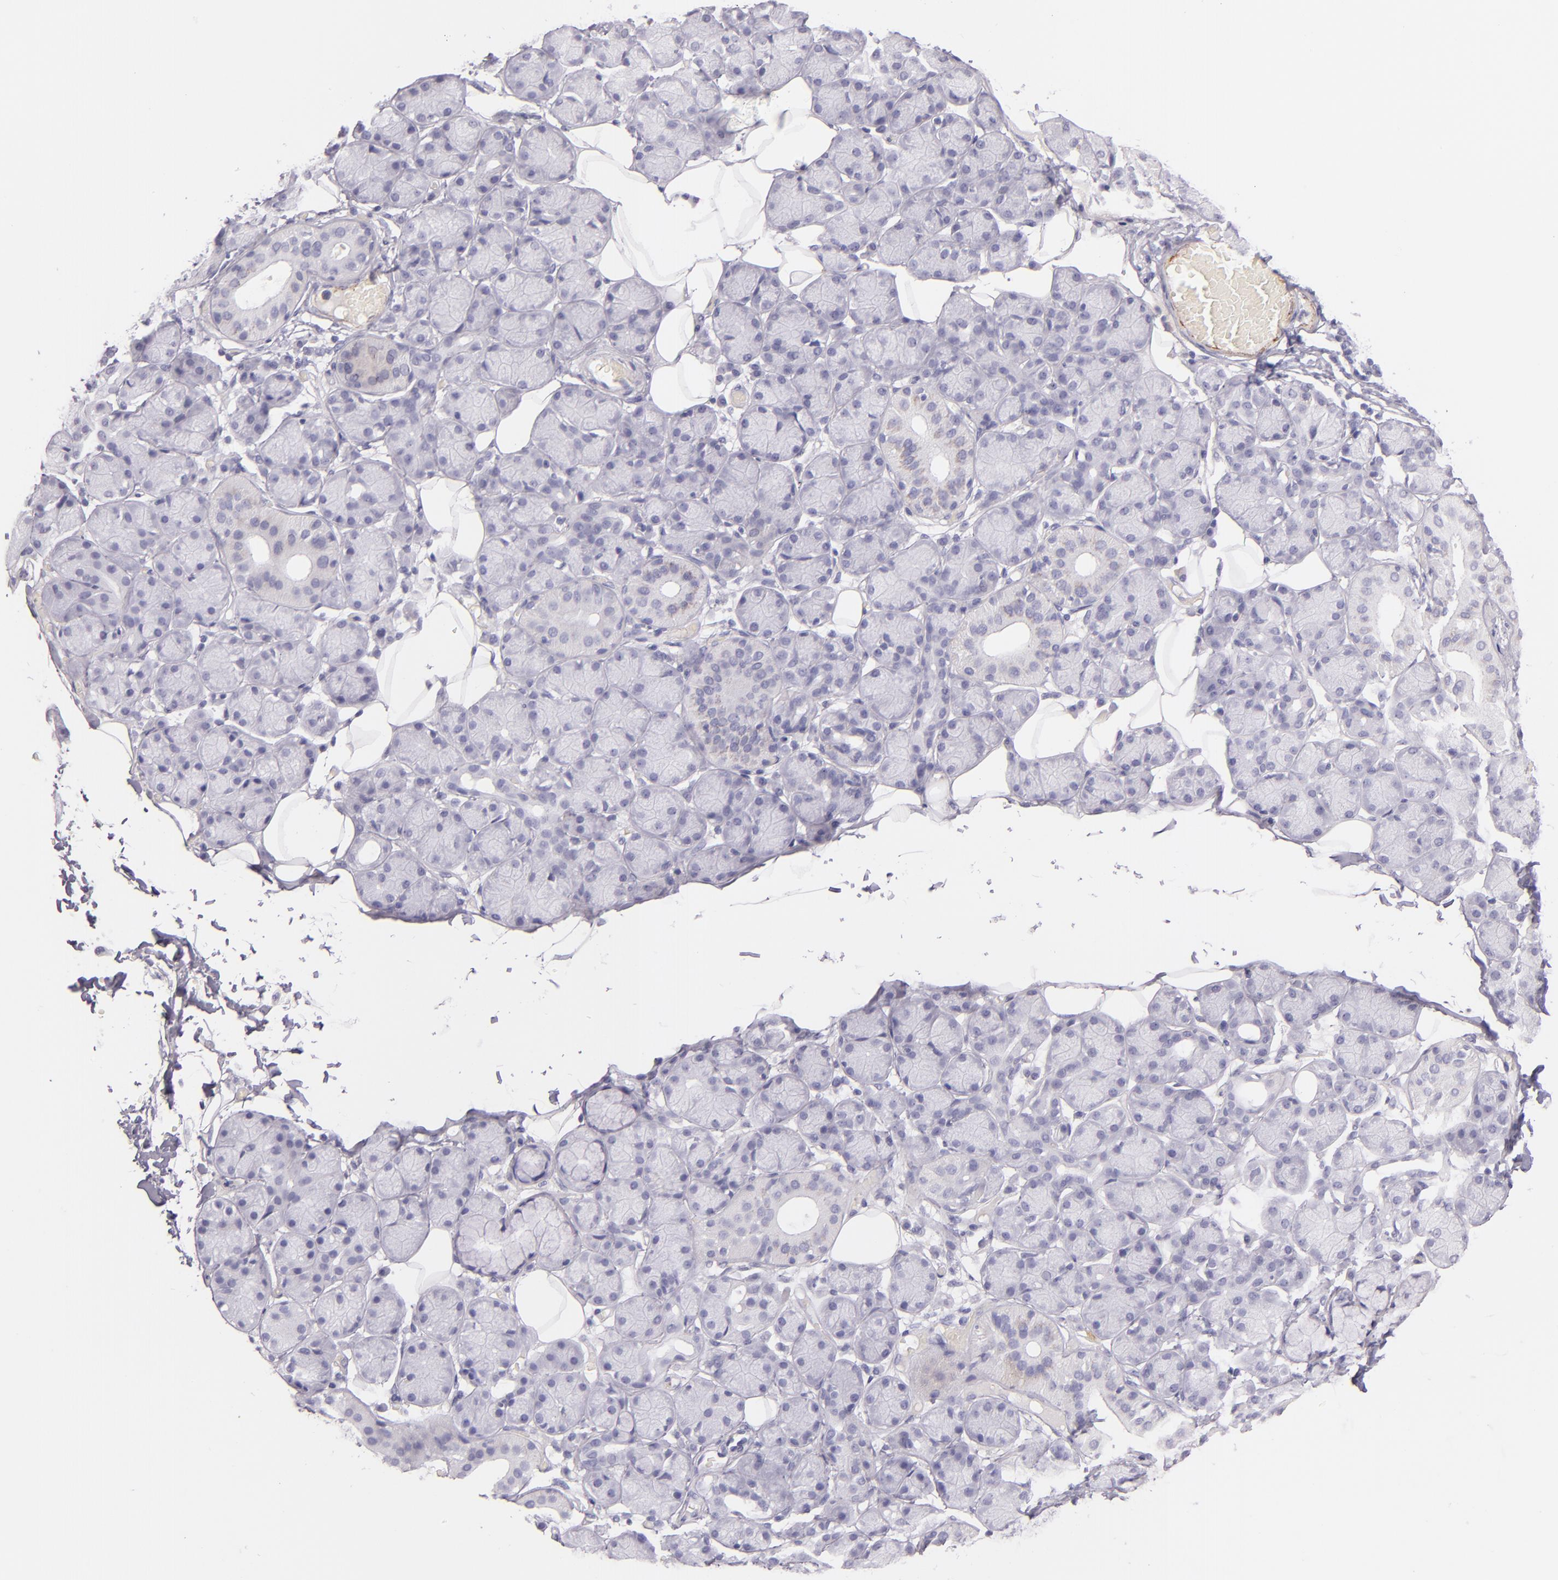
{"staining": {"intensity": "negative", "quantity": "none", "location": "none"}, "tissue": "salivary gland", "cell_type": "Glandular cells", "image_type": "normal", "snomed": [{"axis": "morphology", "description": "Normal tissue, NOS"}, {"axis": "topography", "description": "Salivary gland"}], "caption": "This image is of normal salivary gland stained with immunohistochemistry (IHC) to label a protein in brown with the nuclei are counter-stained blue. There is no positivity in glandular cells. The staining is performed using DAB (3,3'-diaminobenzidine) brown chromogen with nuclei counter-stained in using hematoxylin.", "gene": "SELP", "patient": {"sex": "male", "age": 54}}